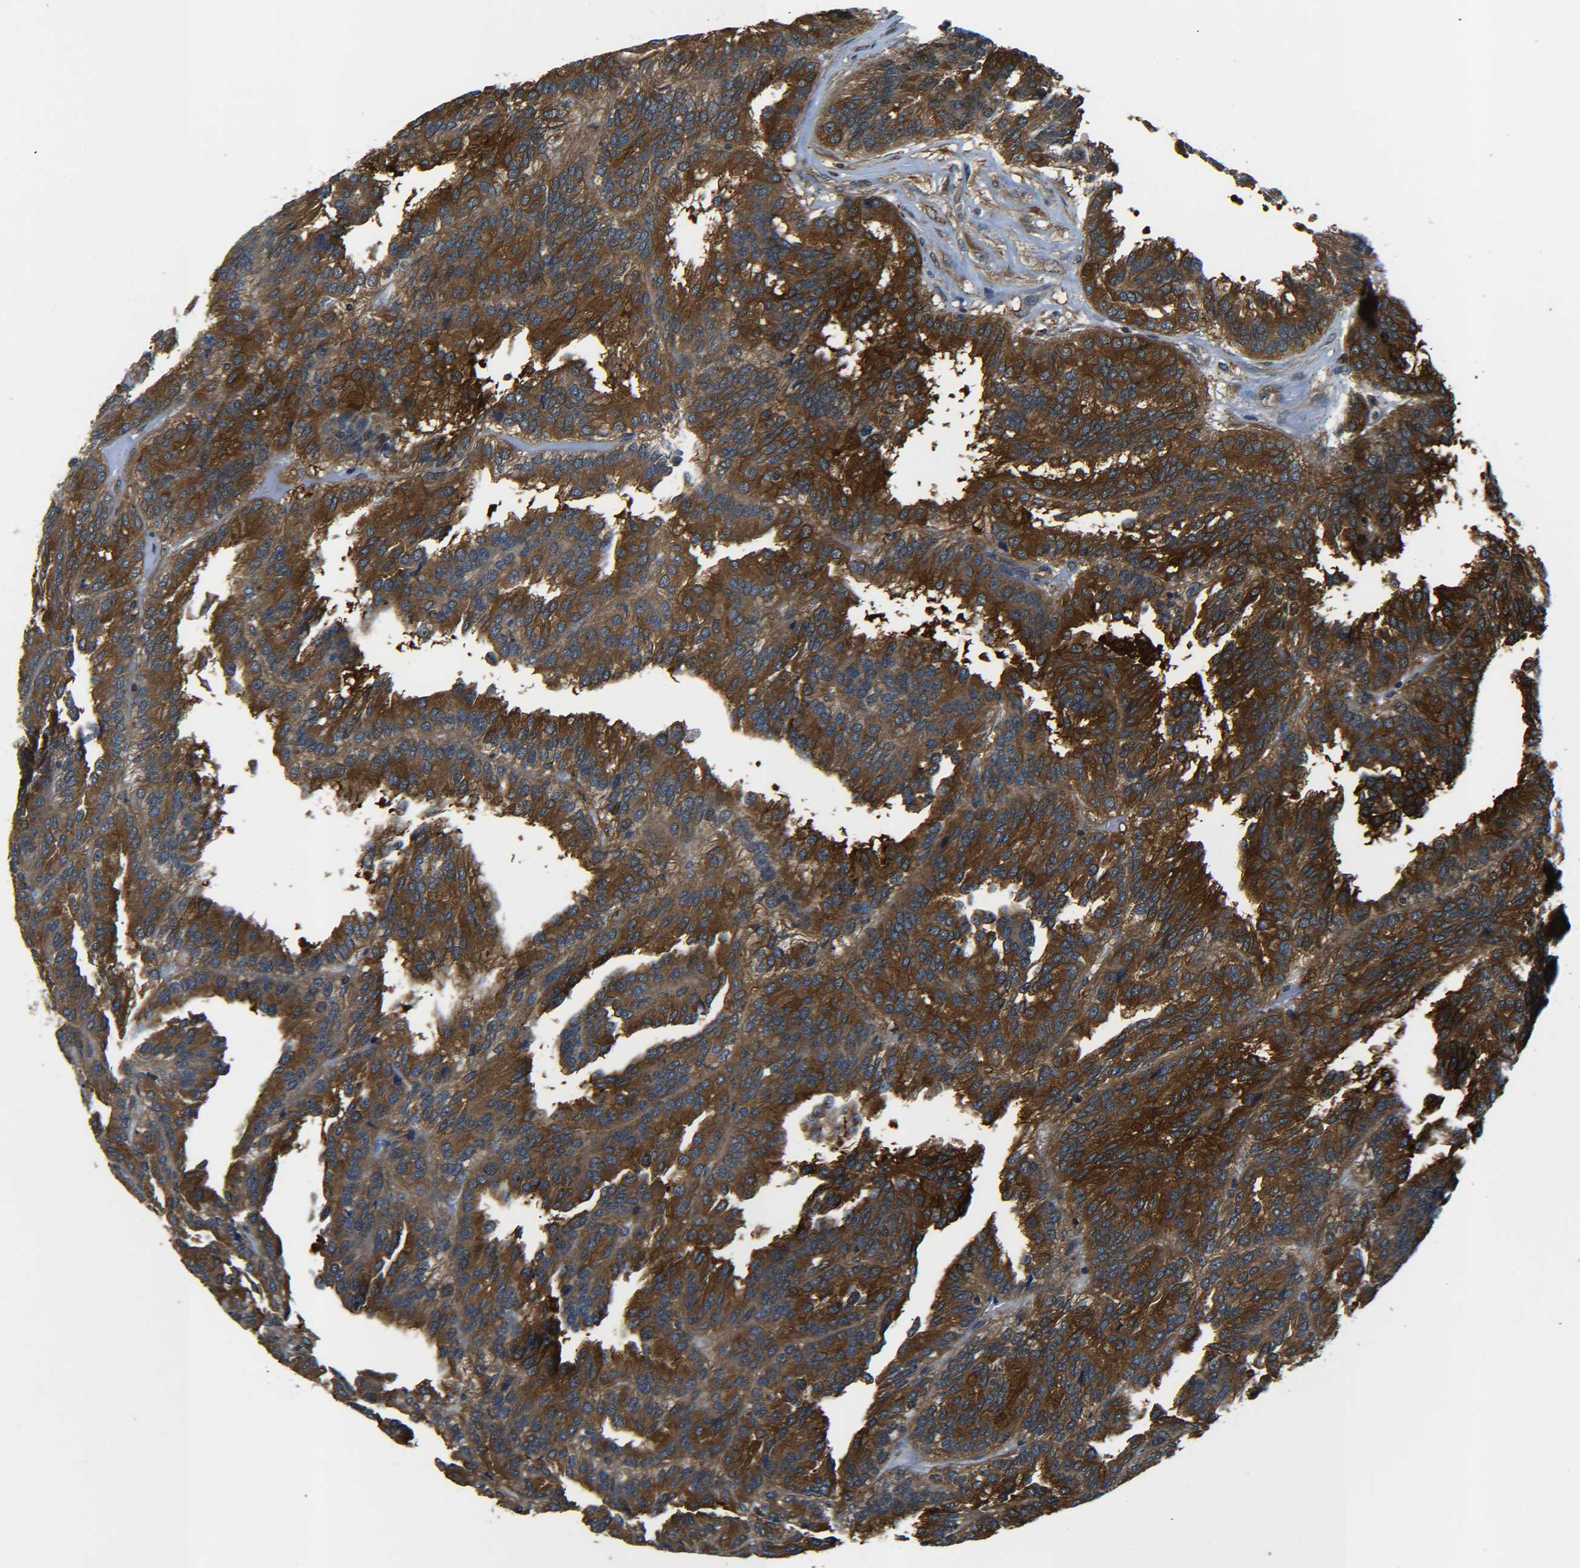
{"staining": {"intensity": "strong", "quantity": ">75%", "location": "cytoplasmic/membranous"}, "tissue": "renal cancer", "cell_type": "Tumor cells", "image_type": "cancer", "snomed": [{"axis": "morphology", "description": "Adenocarcinoma, NOS"}, {"axis": "topography", "description": "Kidney"}], "caption": "This is an image of IHC staining of renal cancer (adenocarcinoma), which shows strong staining in the cytoplasmic/membranous of tumor cells.", "gene": "PREB", "patient": {"sex": "male", "age": 46}}